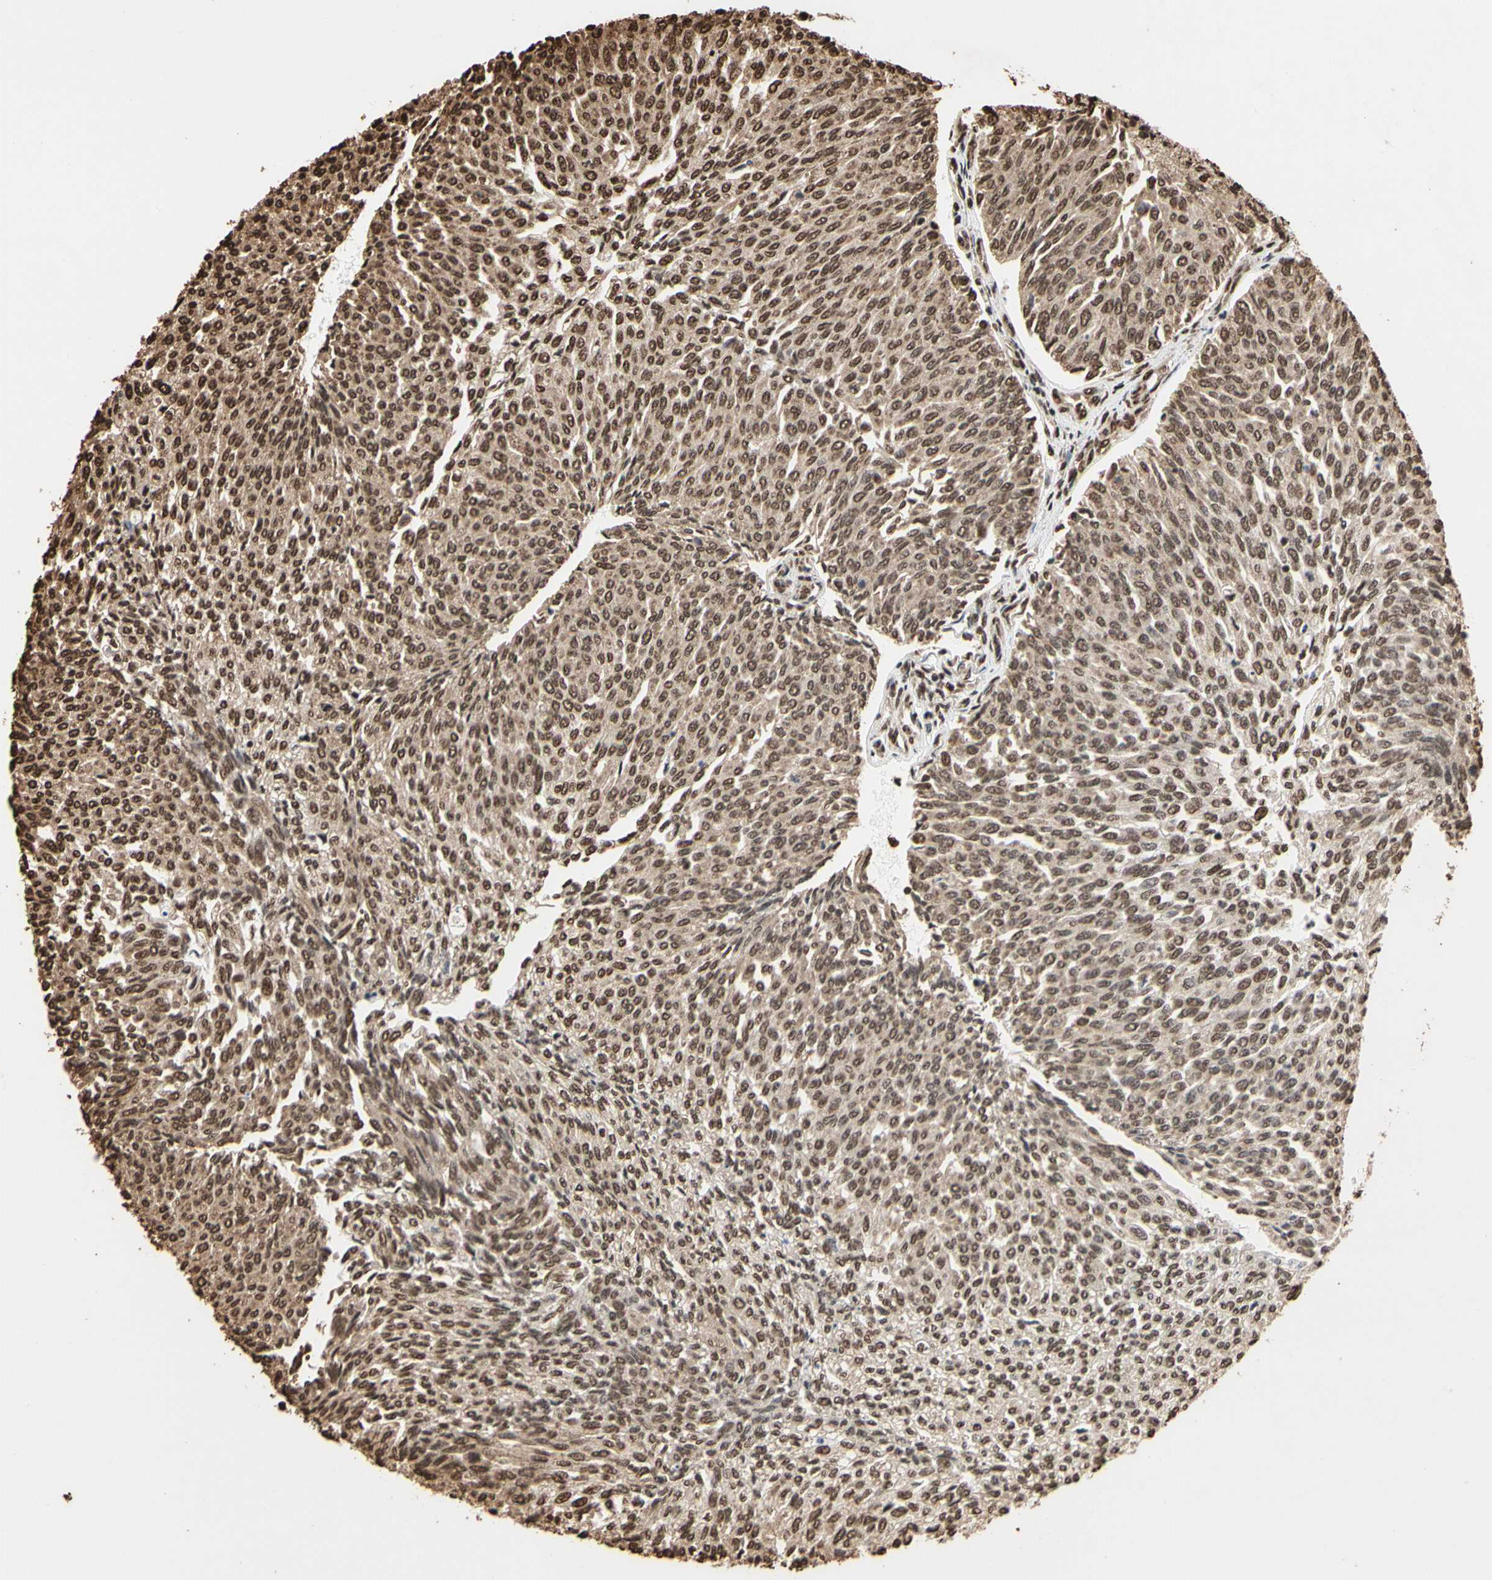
{"staining": {"intensity": "moderate", "quantity": ">75%", "location": "cytoplasmic/membranous,nuclear"}, "tissue": "urothelial cancer", "cell_type": "Tumor cells", "image_type": "cancer", "snomed": [{"axis": "morphology", "description": "Urothelial carcinoma, Low grade"}, {"axis": "topography", "description": "Urinary bladder"}], "caption": "A micrograph of human urothelial carcinoma (low-grade) stained for a protein displays moderate cytoplasmic/membranous and nuclear brown staining in tumor cells.", "gene": "HNRNPK", "patient": {"sex": "female", "age": 79}}